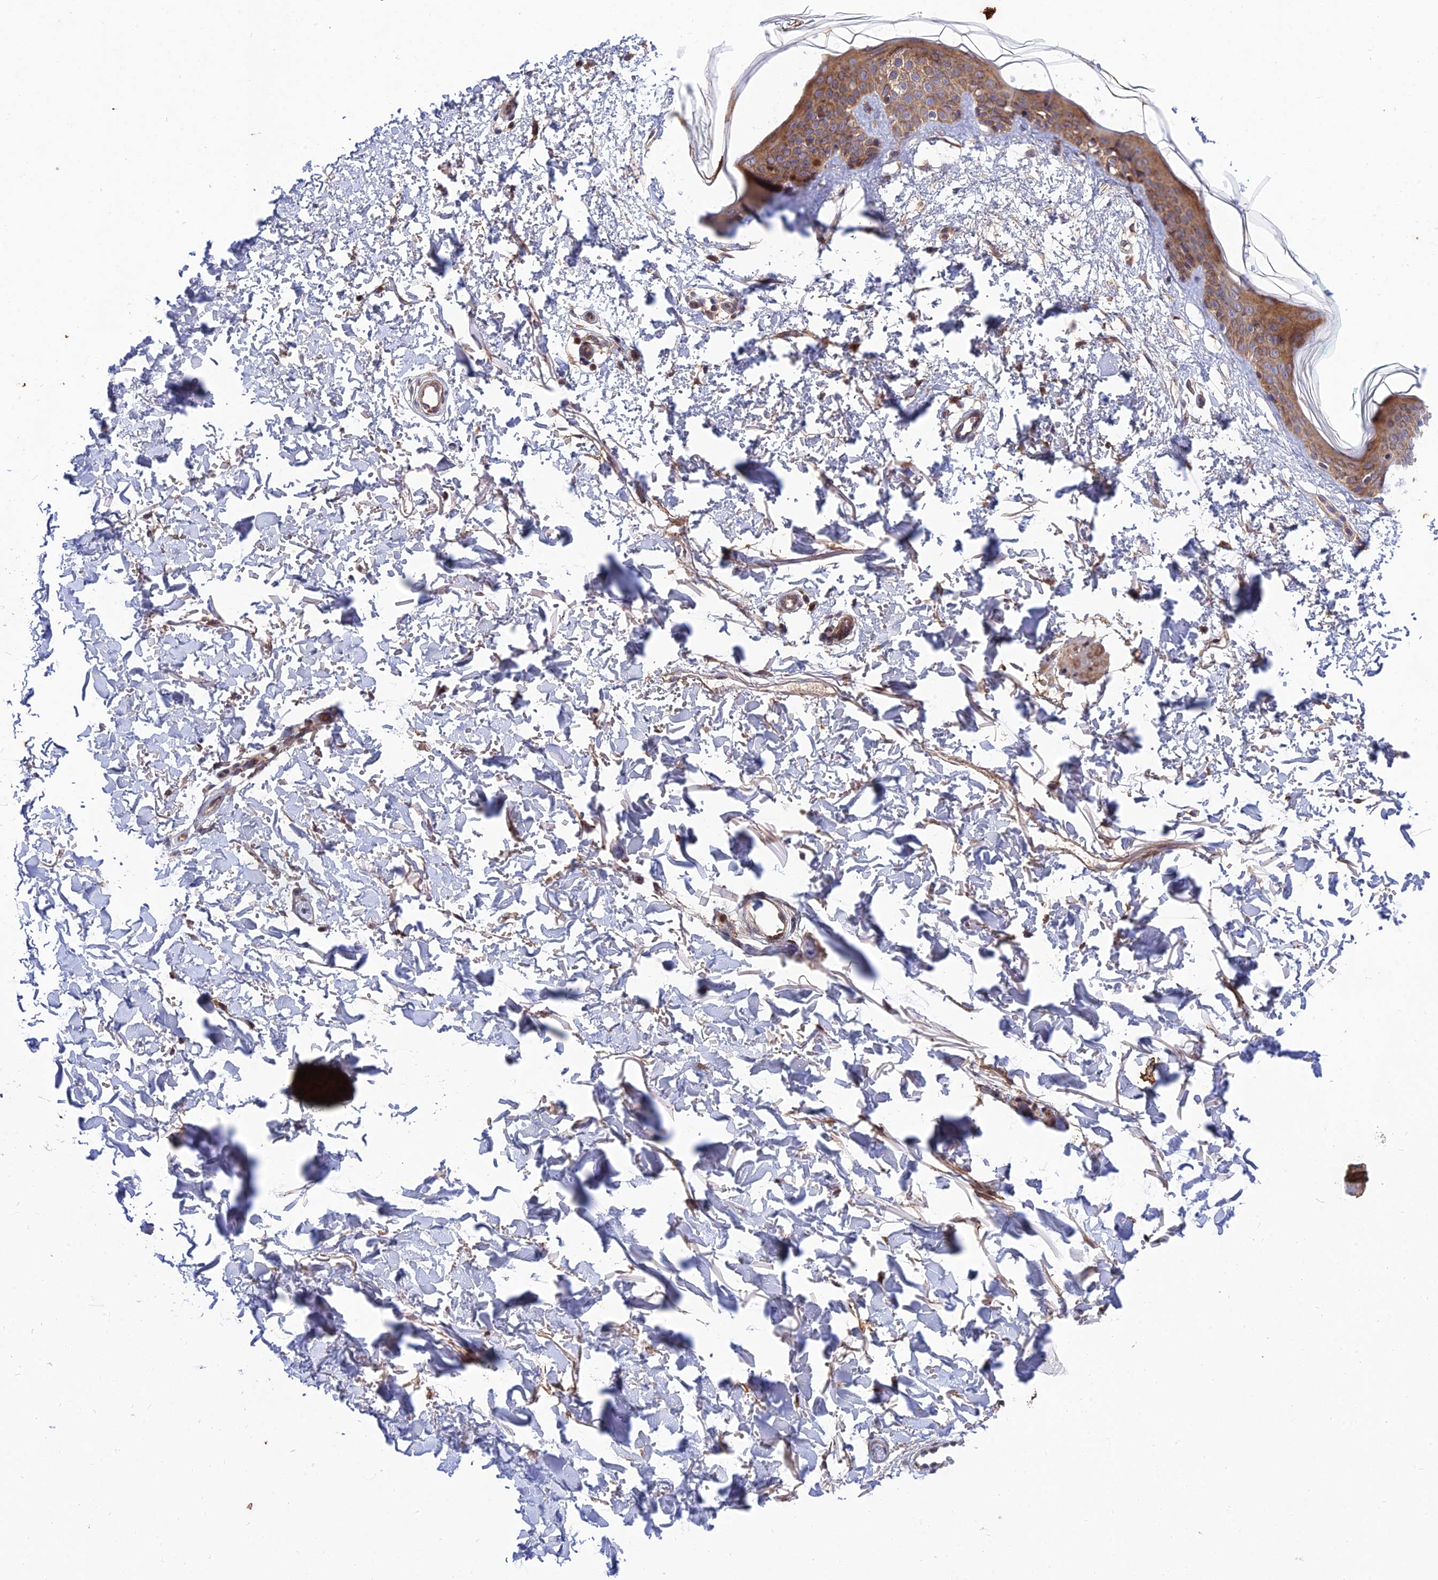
{"staining": {"intensity": "weak", "quantity": ">75%", "location": "cytoplasmic/membranous"}, "tissue": "skin", "cell_type": "Fibroblasts", "image_type": "normal", "snomed": [{"axis": "morphology", "description": "Normal tissue, NOS"}, {"axis": "topography", "description": "Skin"}], "caption": "DAB (3,3'-diaminobenzidine) immunohistochemical staining of normal skin demonstrates weak cytoplasmic/membranous protein staining in approximately >75% of fibroblasts.", "gene": "PLEKHG2", "patient": {"sex": "male", "age": 66}}